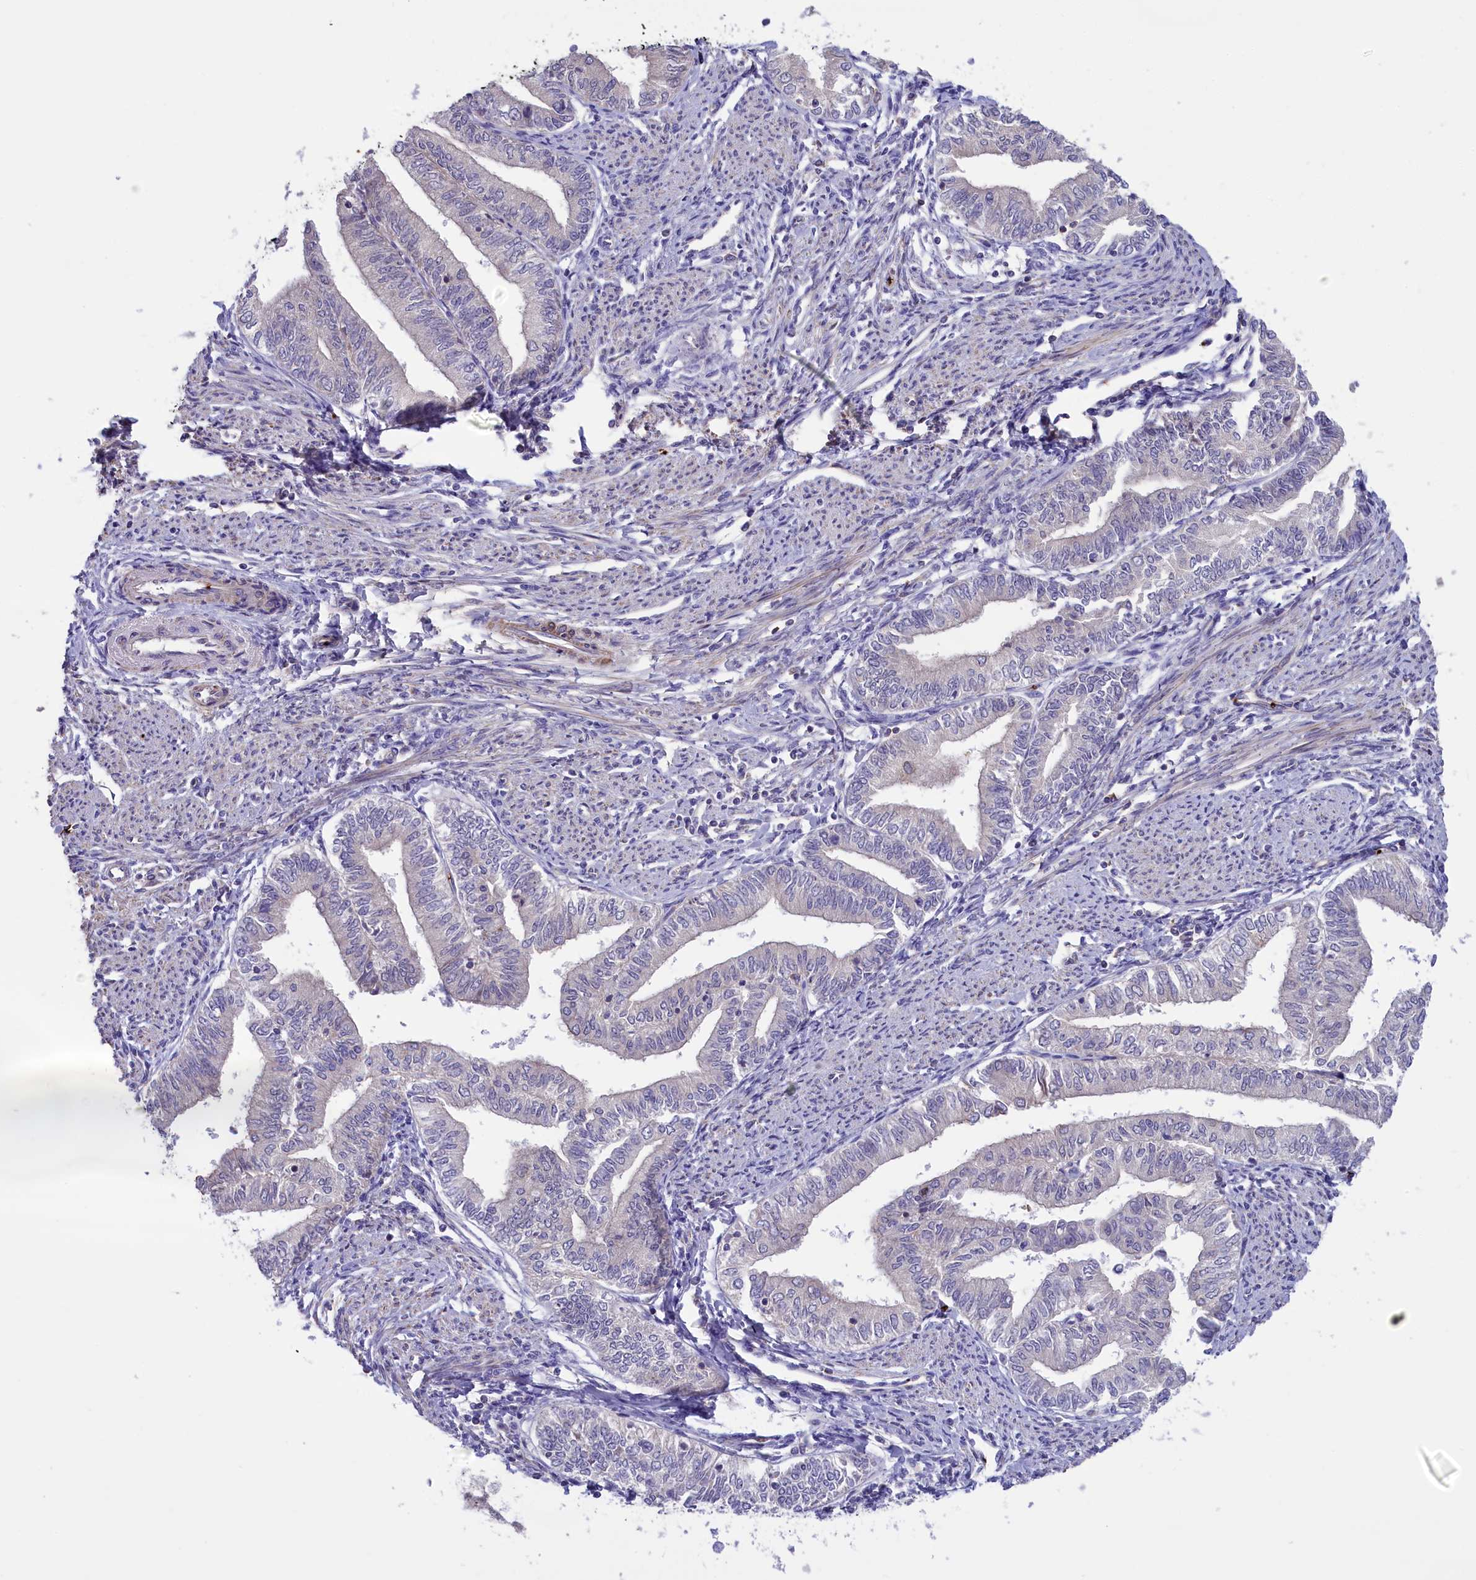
{"staining": {"intensity": "negative", "quantity": "none", "location": "none"}, "tissue": "endometrial cancer", "cell_type": "Tumor cells", "image_type": "cancer", "snomed": [{"axis": "morphology", "description": "Adenocarcinoma, NOS"}, {"axis": "topography", "description": "Endometrium"}], "caption": "Immunohistochemistry (IHC) photomicrograph of human endometrial cancer (adenocarcinoma) stained for a protein (brown), which shows no expression in tumor cells.", "gene": "HEATR3", "patient": {"sex": "female", "age": 66}}